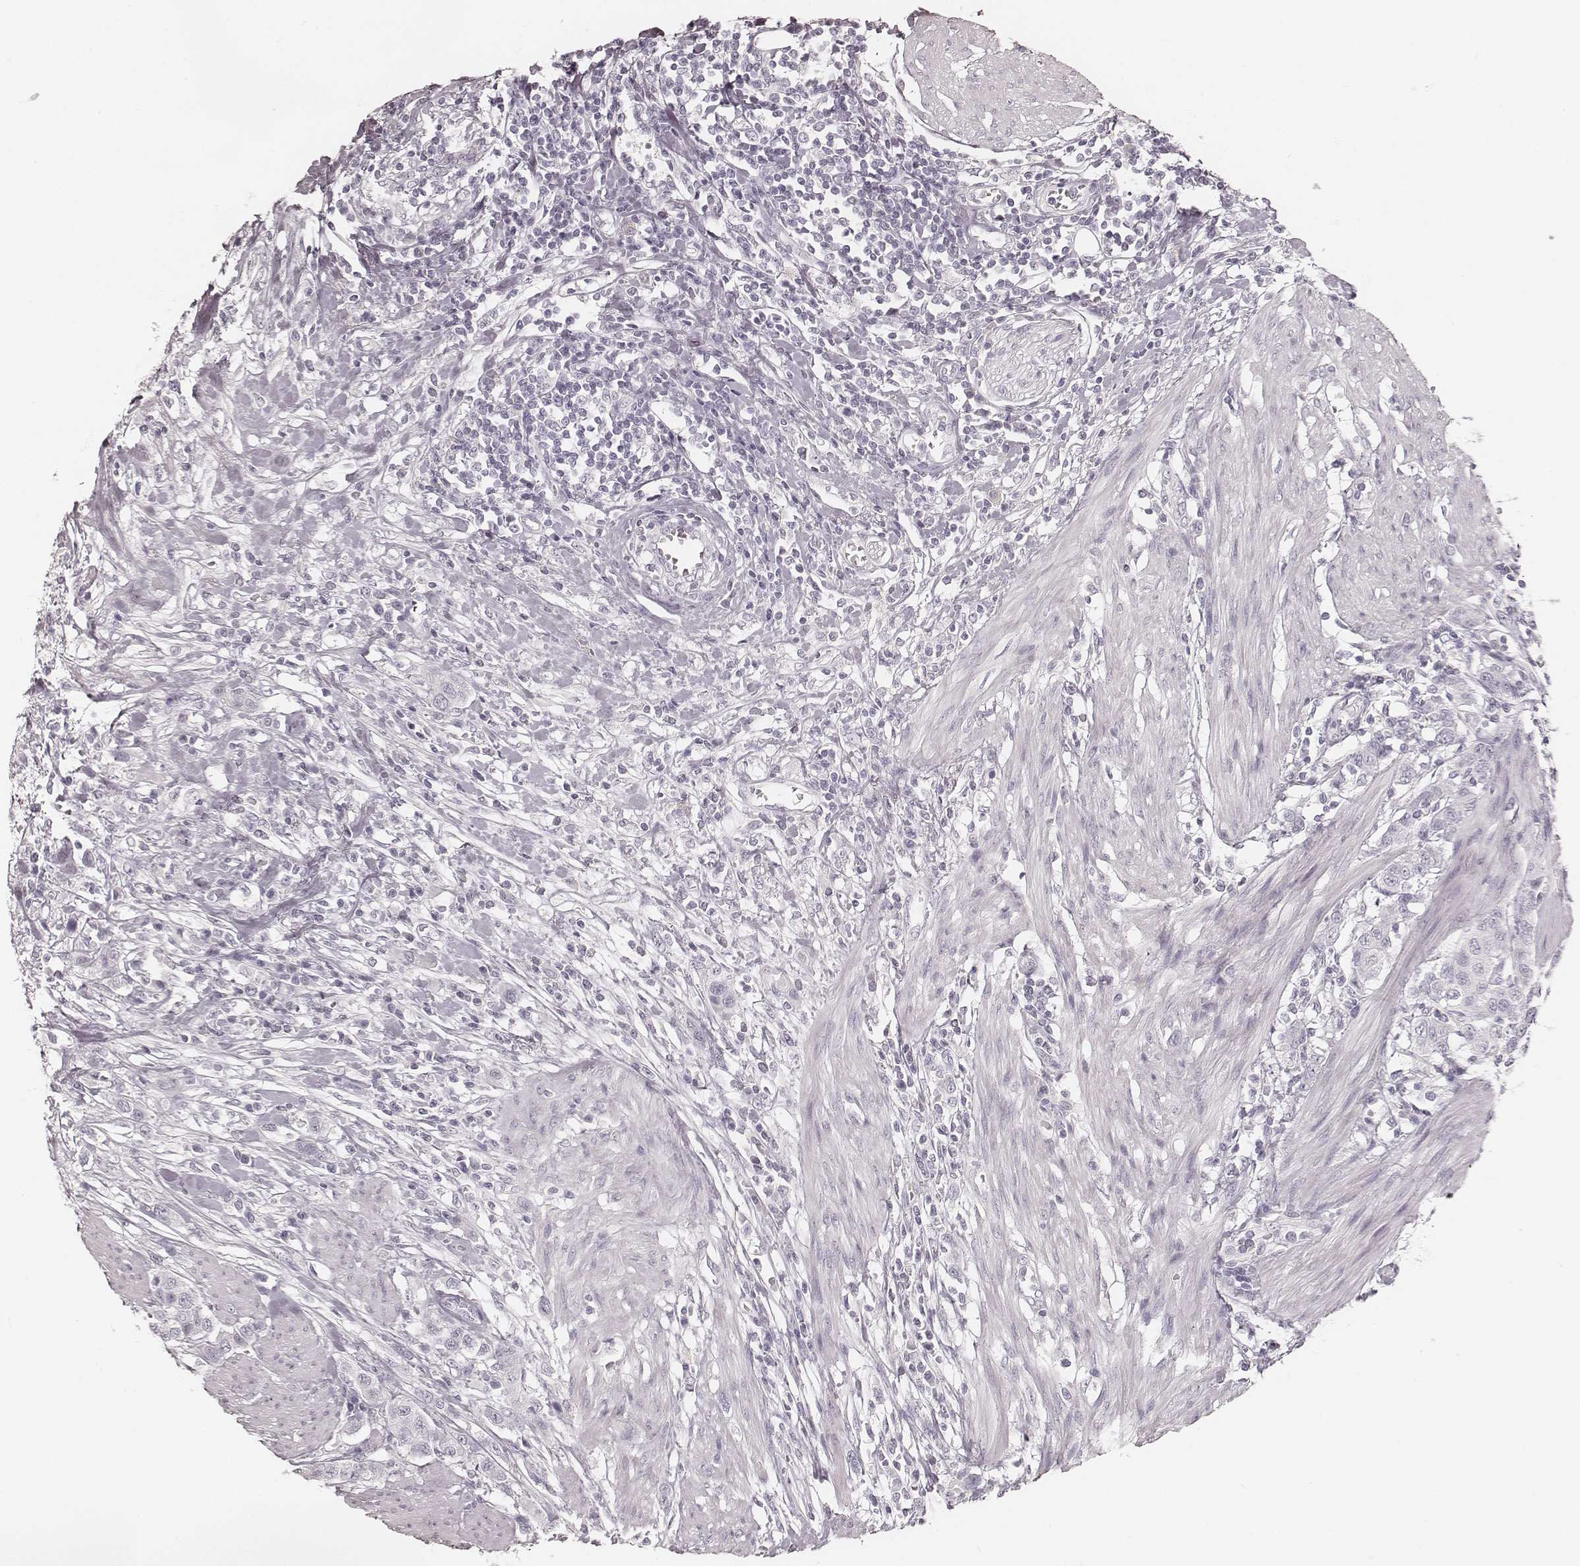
{"staining": {"intensity": "negative", "quantity": "none", "location": "none"}, "tissue": "urothelial cancer", "cell_type": "Tumor cells", "image_type": "cancer", "snomed": [{"axis": "morphology", "description": "Urothelial carcinoma, High grade"}, {"axis": "topography", "description": "Urinary bladder"}], "caption": "An immunohistochemistry (IHC) micrograph of high-grade urothelial carcinoma is shown. There is no staining in tumor cells of high-grade urothelial carcinoma. (DAB (3,3'-diaminobenzidine) IHC, high magnification).", "gene": "KRT26", "patient": {"sex": "female", "age": 58}}